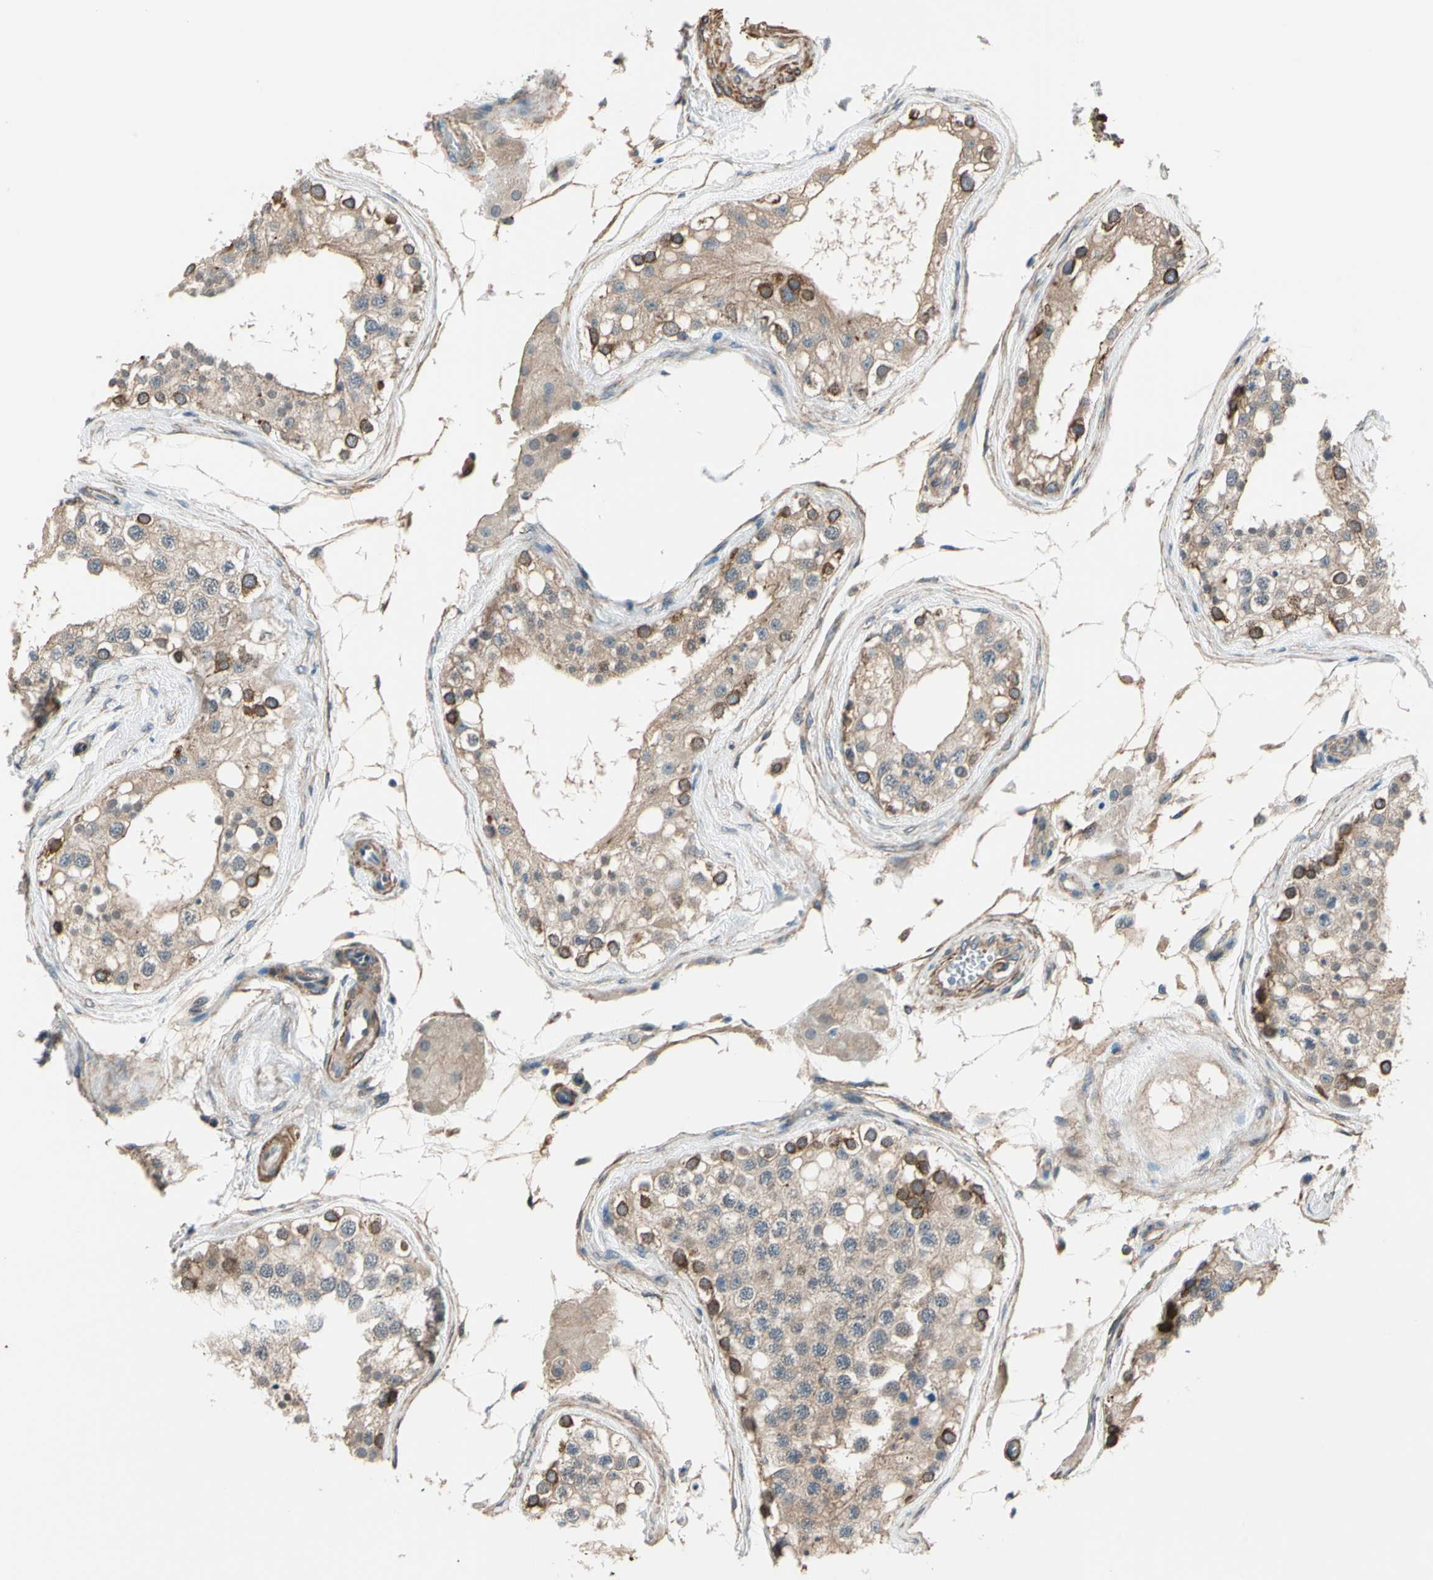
{"staining": {"intensity": "strong", "quantity": ">75%", "location": "cytoplasmic/membranous"}, "tissue": "testis", "cell_type": "Cells in seminiferous ducts", "image_type": "normal", "snomed": [{"axis": "morphology", "description": "Normal tissue, NOS"}, {"axis": "topography", "description": "Testis"}], "caption": "An IHC photomicrograph of normal tissue is shown. Protein staining in brown labels strong cytoplasmic/membranous positivity in testis within cells in seminiferous ducts.", "gene": "LIMK2", "patient": {"sex": "male", "age": 68}}